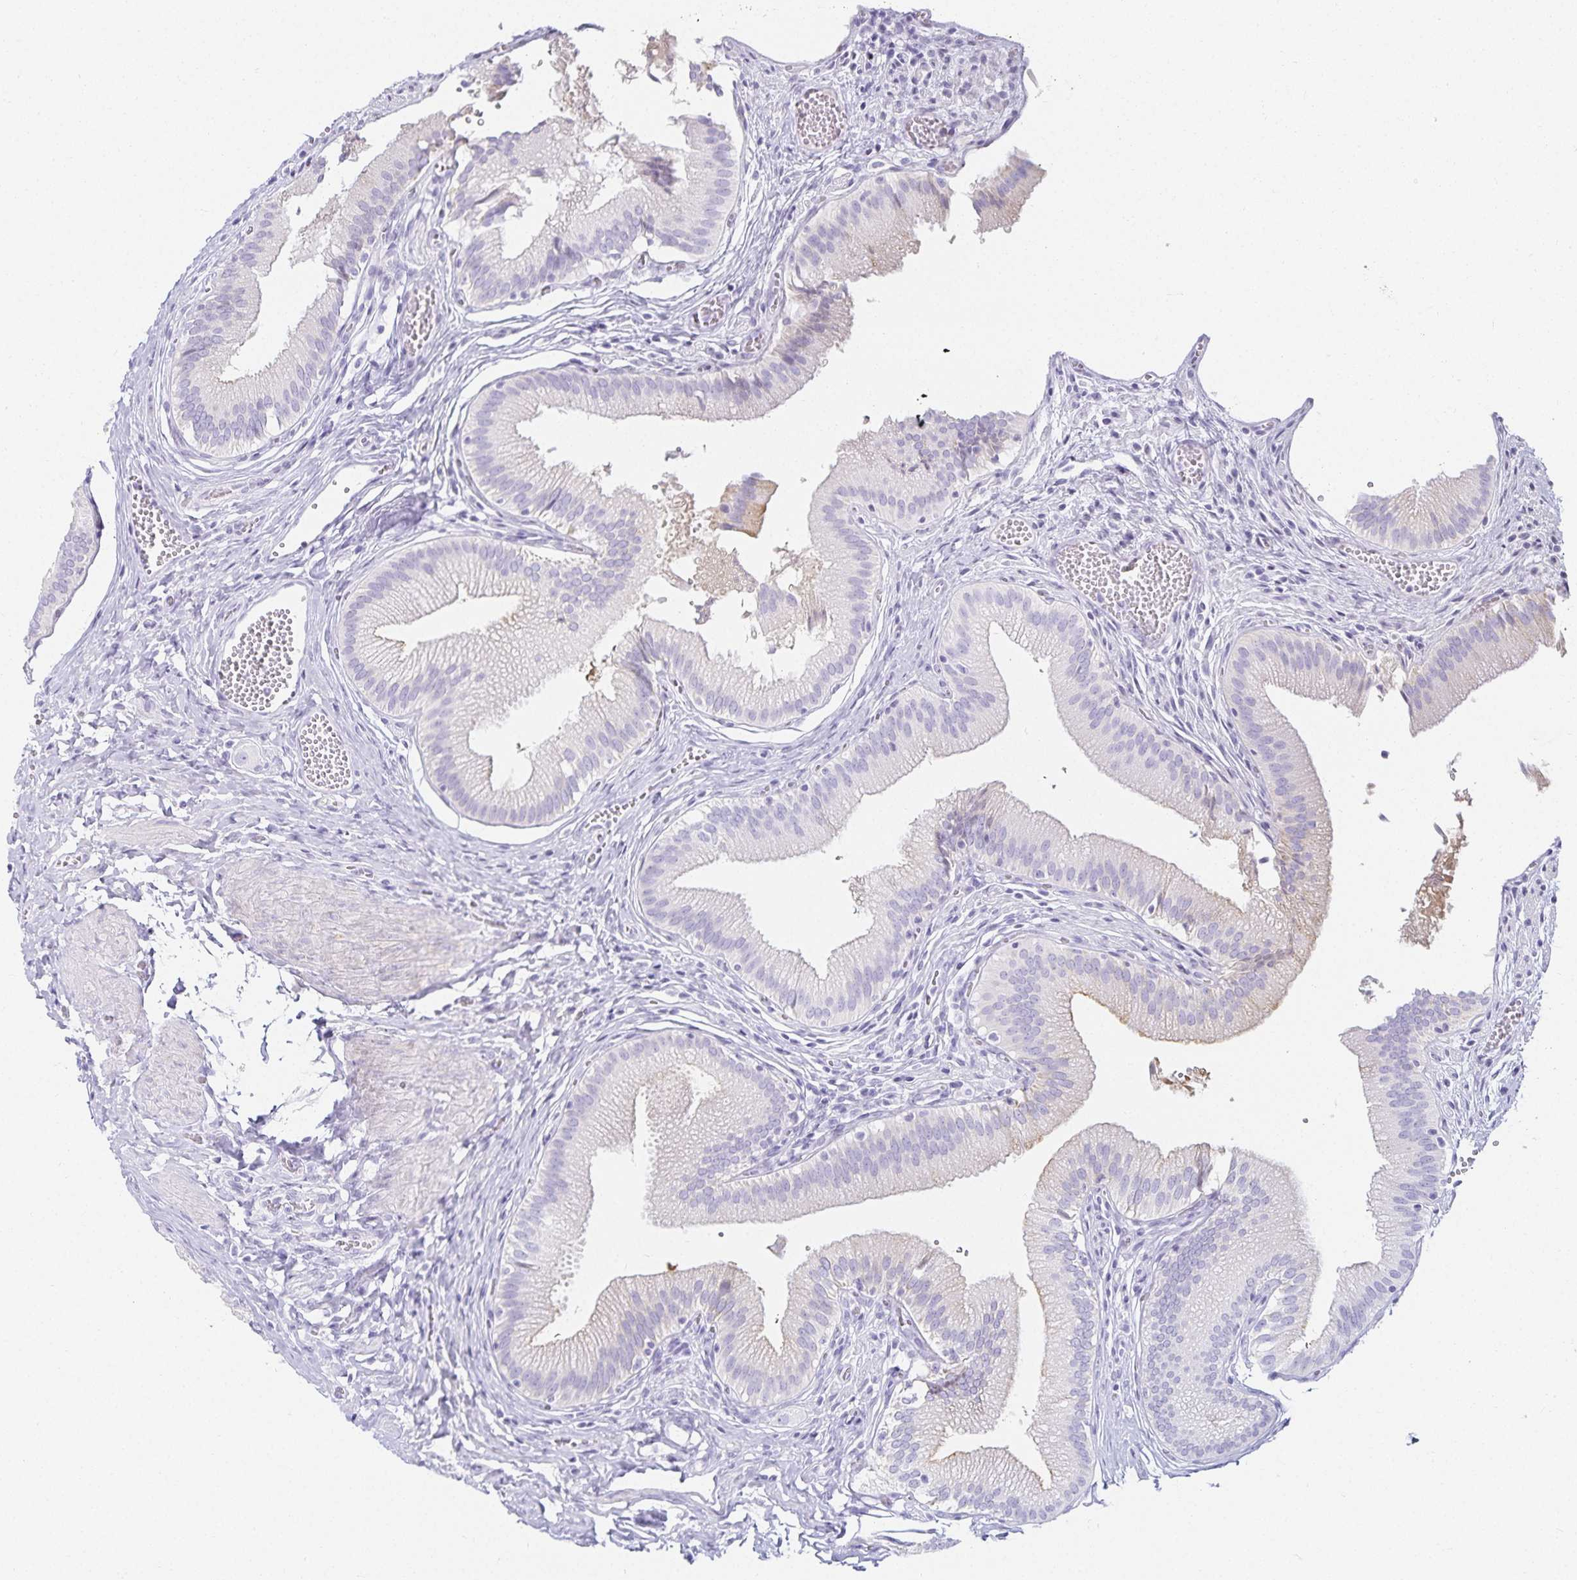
{"staining": {"intensity": "moderate", "quantity": "<25%", "location": "cytoplasmic/membranous"}, "tissue": "gallbladder", "cell_type": "Glandular cells", "image_type": "normal", "snomed": [{"axis": "morphology", "description": "Normal tissue, NOS"}, {"axis": "topography", "description": "Gallbladder"}, {"axis": "topography", "description": "Peripheral nerve tissue"}], "caption": "Protein staining of benign gallbladder displays moderate cytoplasmic/membranous positivity in approximately <25% of glandular cells.", "gene": "GP2", "patient": {"sex": "male", "age": 17}}